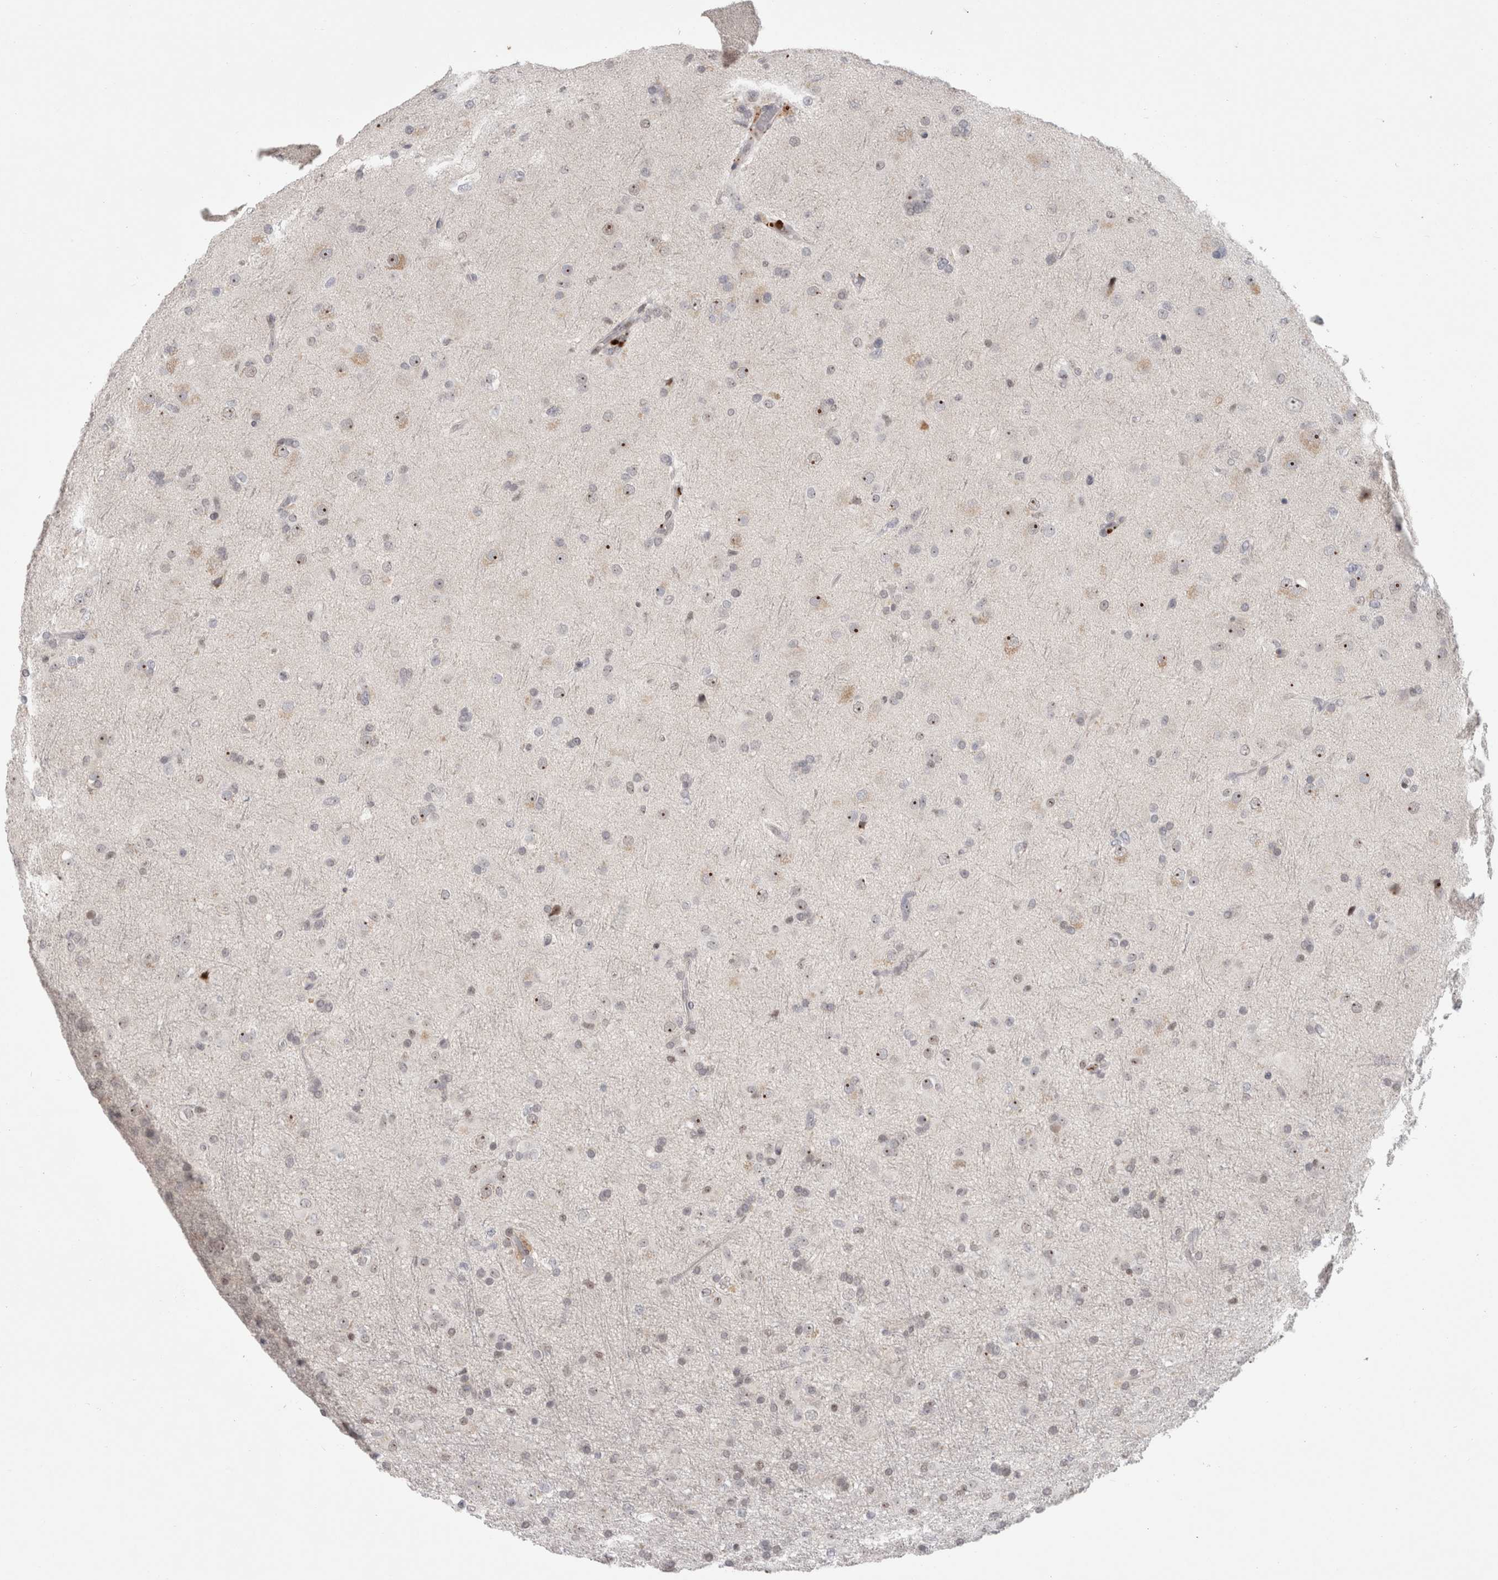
{"staining": {"intensity": "weak", "quantity": "<25%", "location": "nuclear"}, "tissue": "glioma", "cell_type": "Tumor cells", "image_type": "cancer", "snomed": [{"axis": "morphology", "description": "Glioma, malignant, Low grade"}, {"axis": "topography", "description": "Brain"}], "caption": "Human glioma stained for a protein using IHC exhibits no positivity in tumor cells.", "gene": "SENP6", "patient": {"sex": "male", "age": 65}}